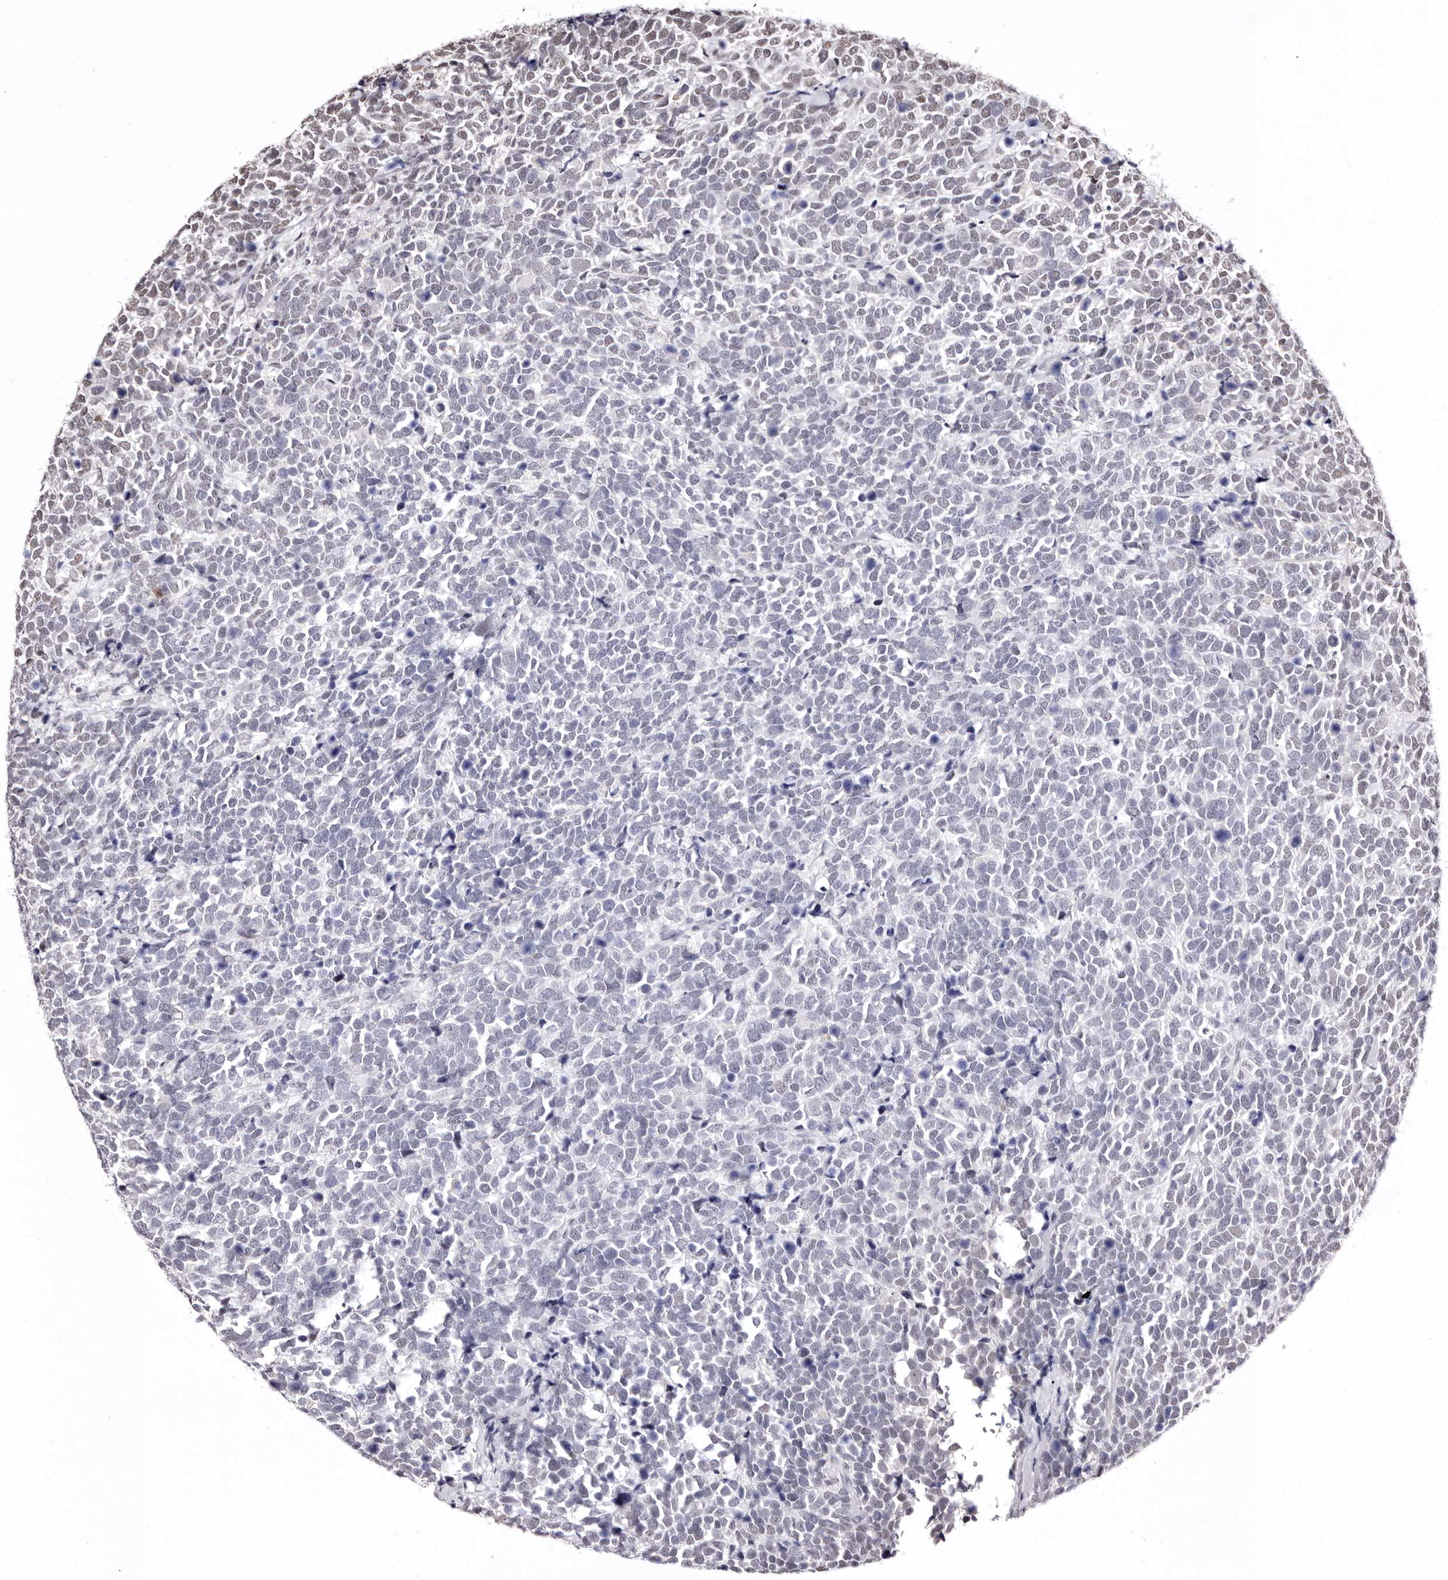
{"staining": {"intensity": "weak", "quantity": "<25%", "location": "nuclear"}, "tissue": "urothelial cancer", "cell_type": "Tumor cells", "image_type": "cancer", "snomed": [{"axis": "morphology", "description": "Urothelial carcinoma, High grade"}, {"axis": "topography", "description": "Urinary bladder"}], "caption": "Tumor cells are negative for brown protein staining in urothelial carcinoma (high-grade).", "gene": "ANAPC11", "patient": {"sex": "female", "age": 82}}